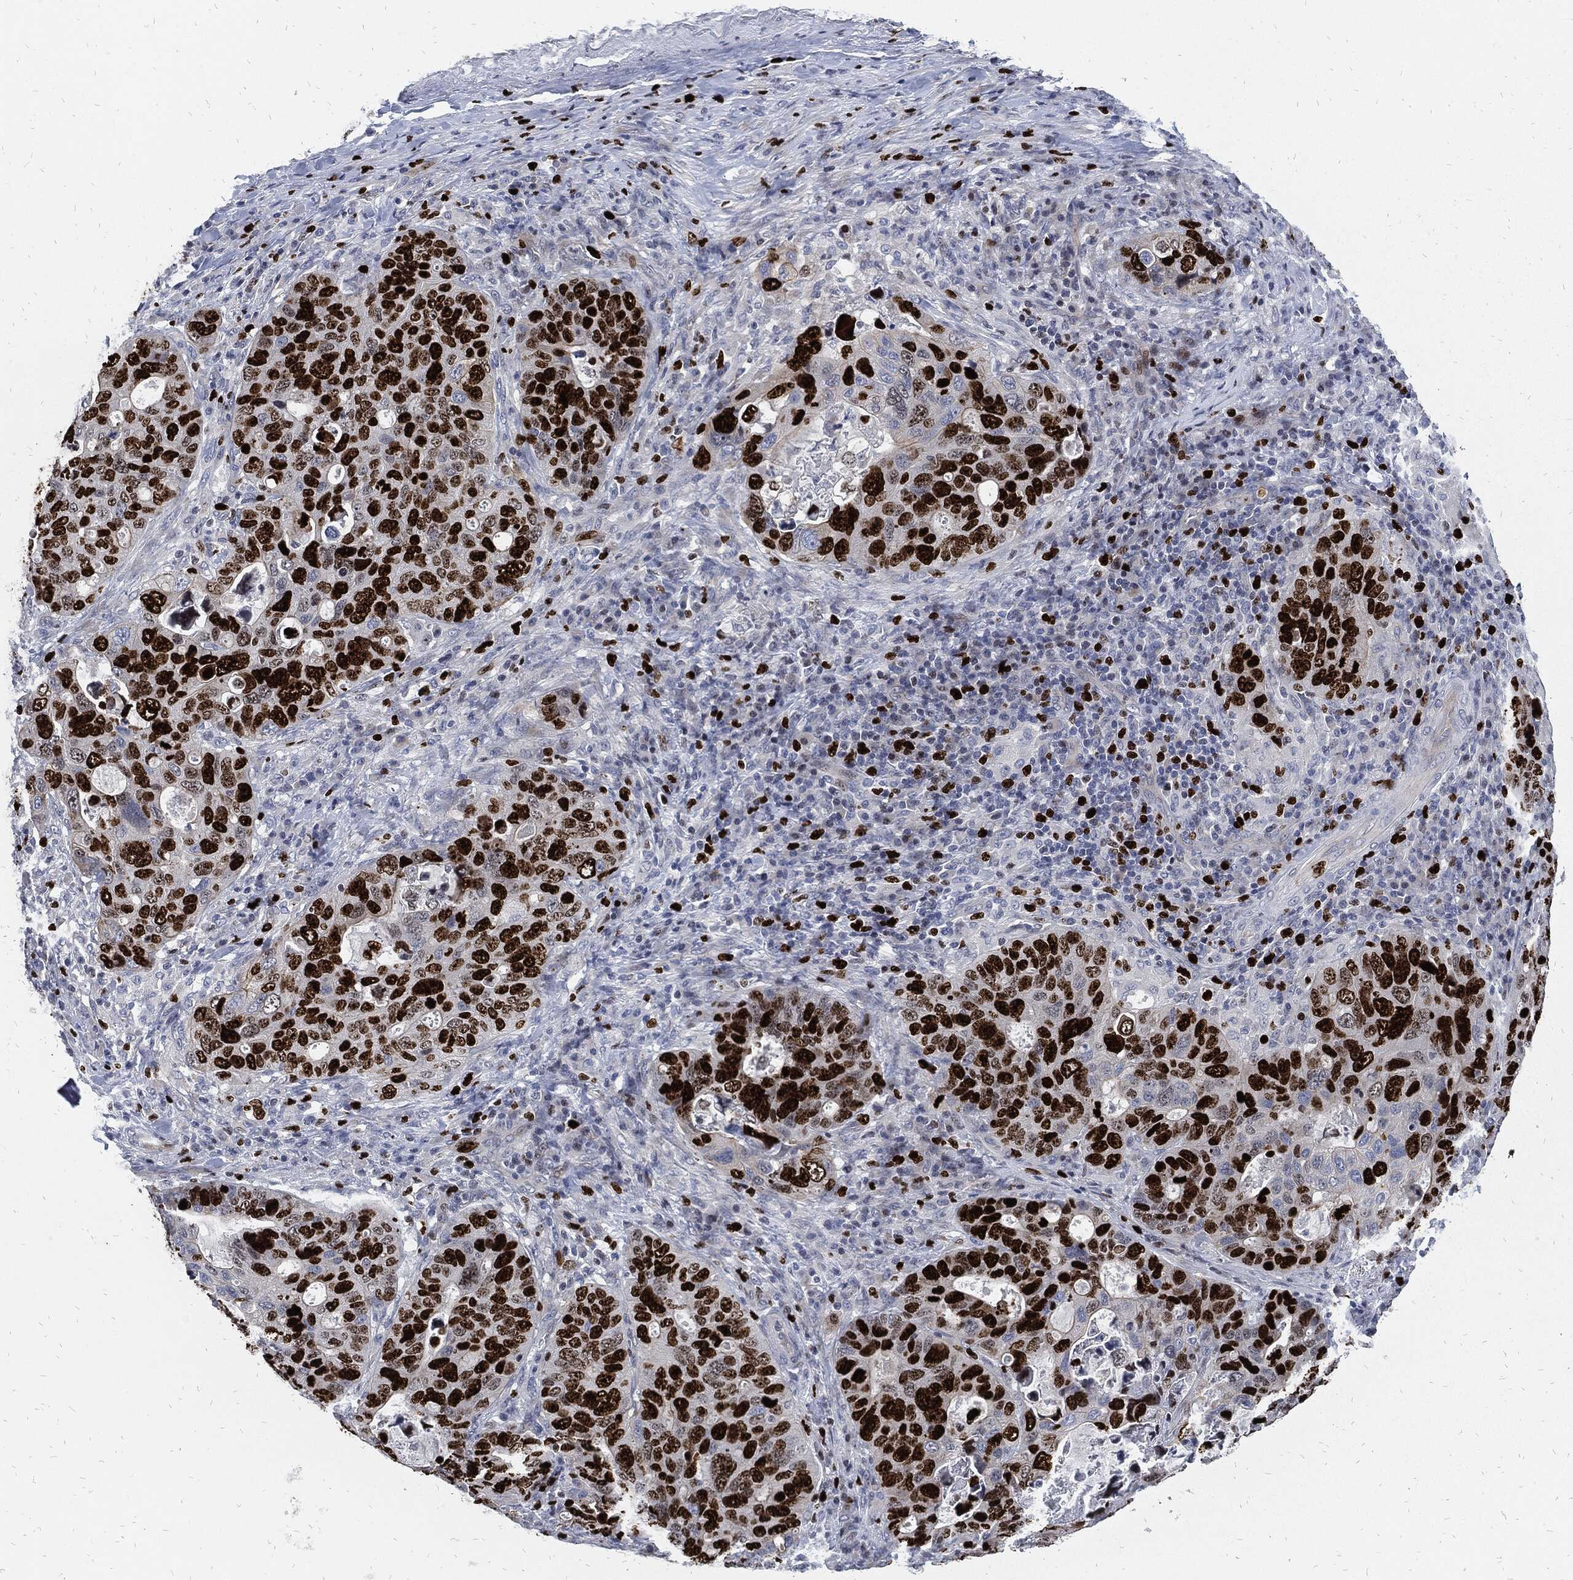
{"staining": {"intensity": "strong", "quantity": ">75%", "location": "nuclear"}, "tissue": "stomach cancer", "cell_type": "Tumor cells", "image_type": "cancer", "snomed": [{"axis": "morphology", "description": "Adenocarcinoma, NOS"}, {"axis": "topography", "description": "Stomach"}], "caption": "Immunohistochemistry (IHC) image of human stomach cancer stained for a protein (brown), which shows high levels of strong nuclear staining in approximately >75% of tumor cells.", "gene": "MKI67", "patient": {"sex": "male", "age": 54}}